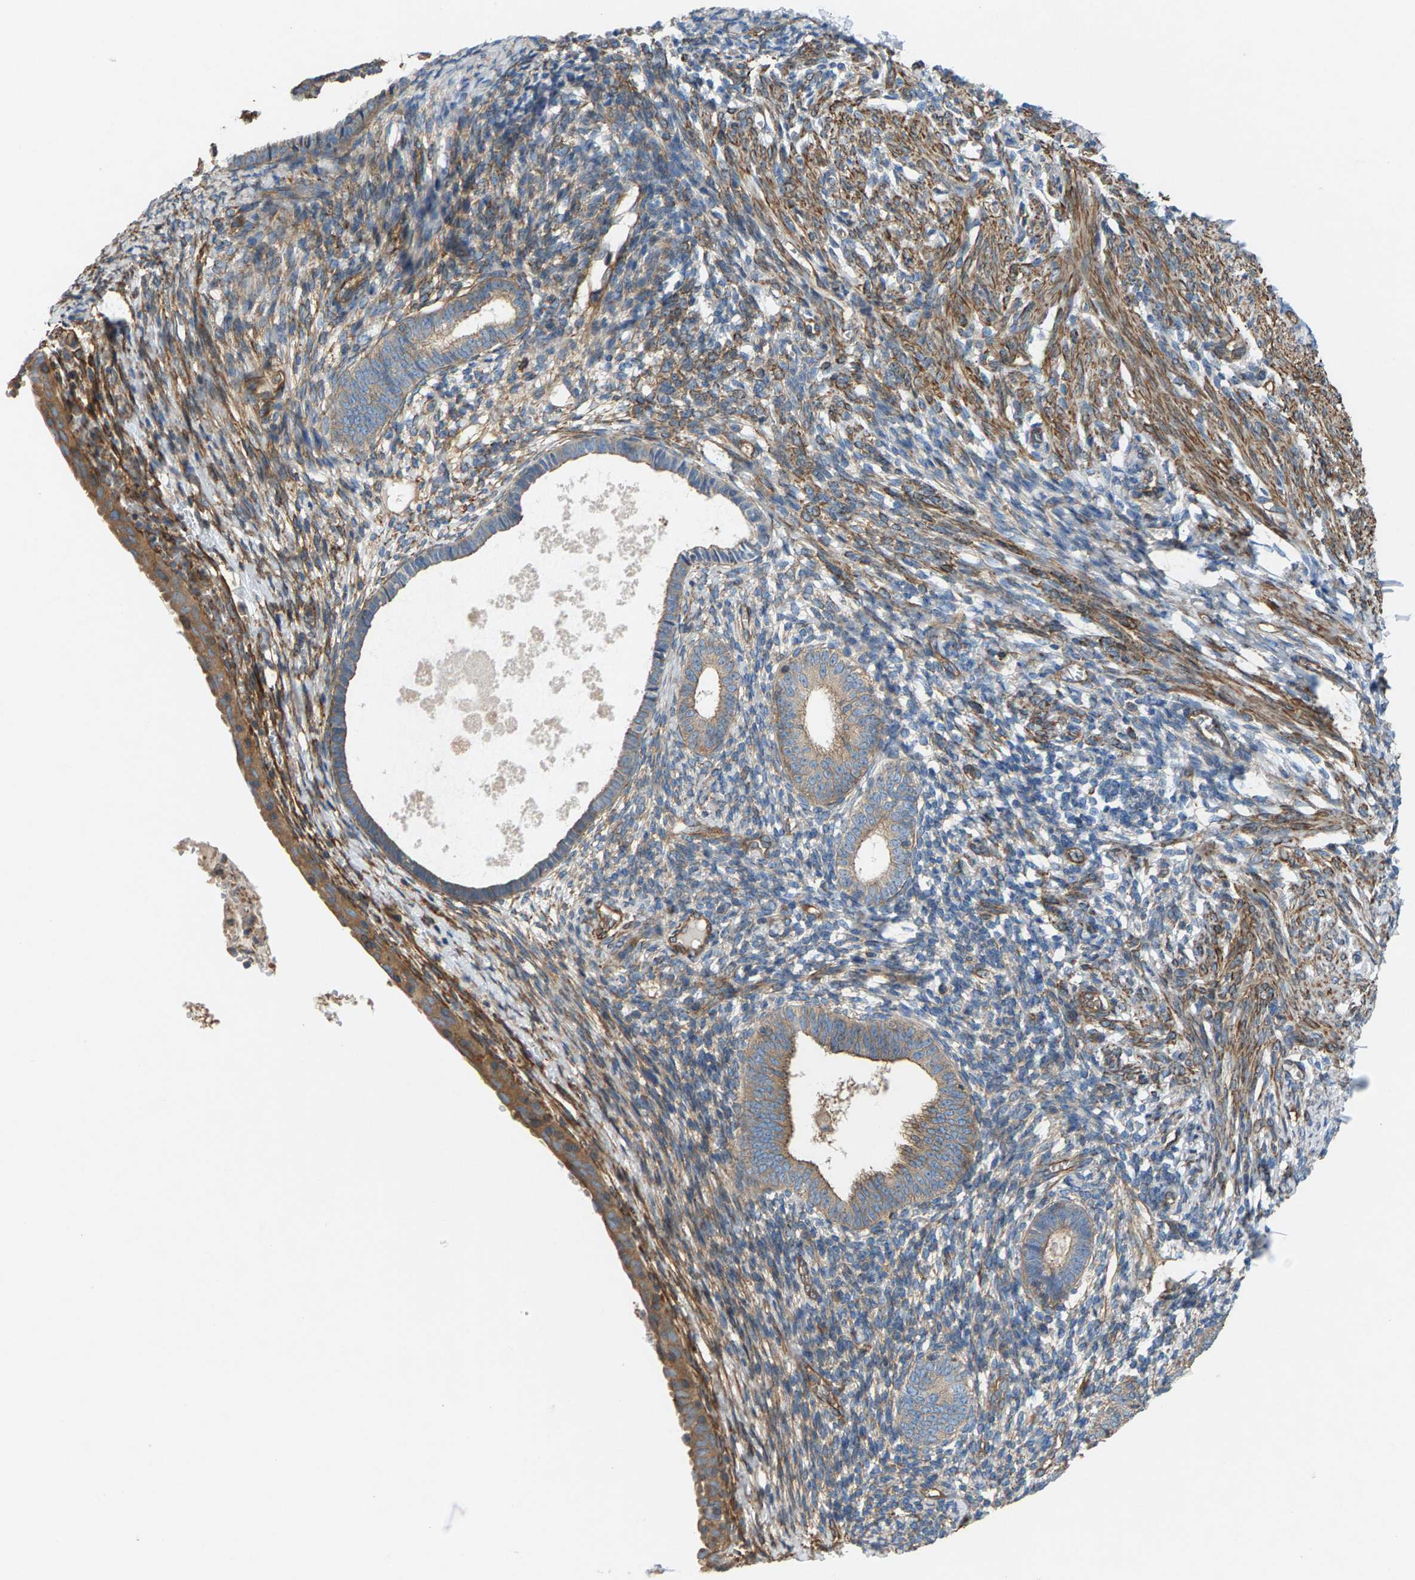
{"staining": {"intensity": "negative", "quantity": "none", "location": "none"}, "tissue": "endometrium", "cell_type": "Cells in endometrial stroma", "image_type": "normal", "snomed": [{"axis": "morphology", "description": "Normal tissue, NOS"}, {"axis": "morphology", "description": "Adenocarcinoma, NOS"}, {"axis": "topography", "description": "Endometrium"}], "caption": "Histopathology image shows no protein expression in cells in endometrial stroma of unremarkable endometrium. (DAB immunohistochemistry (IHC), high magnification).", "gene": "PDCL", "patient": {"sex": "female", "age": 57}}